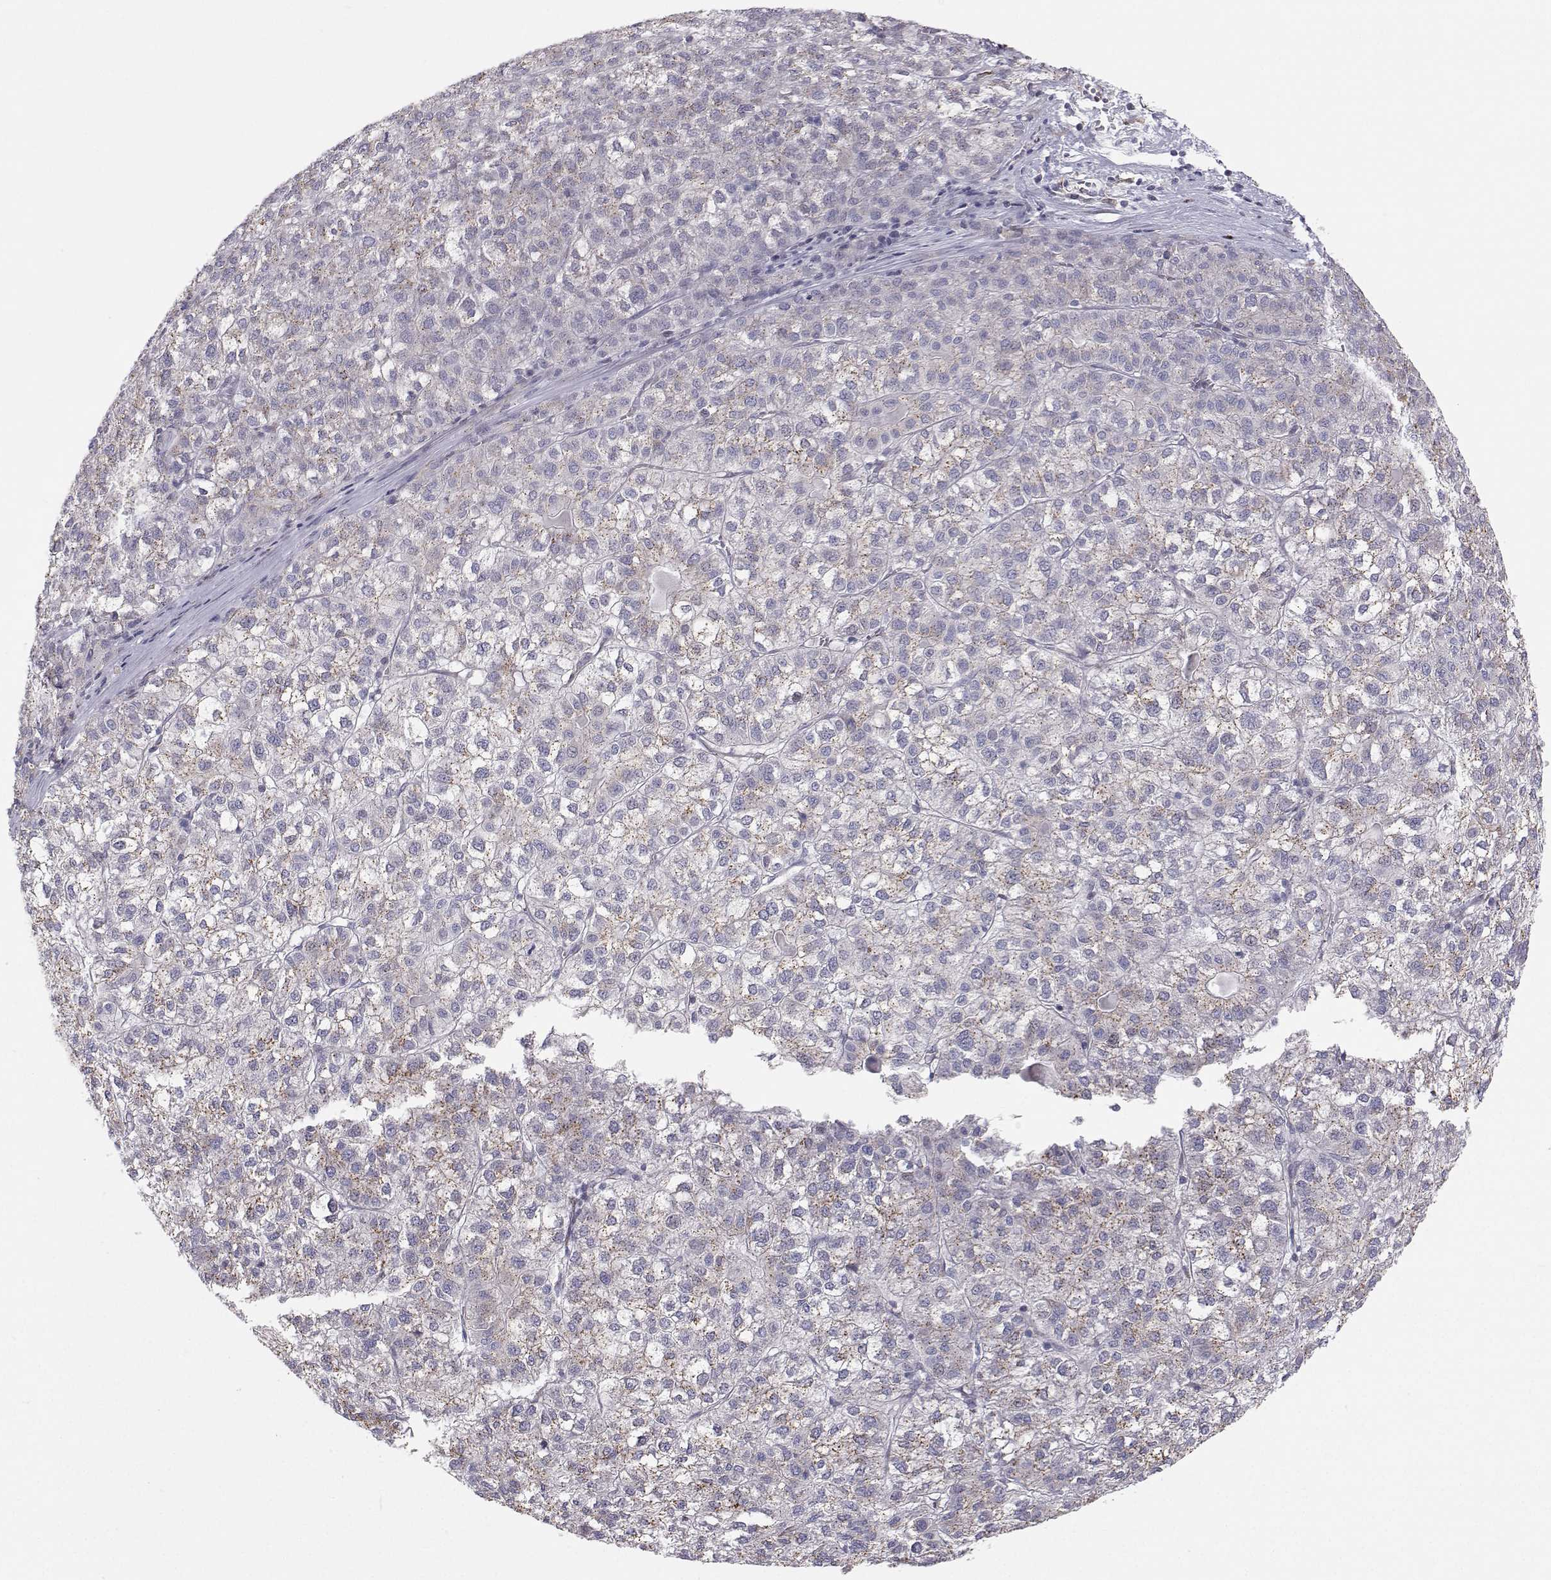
{"staining": {"intensity": "weak", "quantity": "25%-75%", "location": "cytoplasmic/membranous"}, "tissue": "liver cancer", "cell_type": "Tumor cells", "image_type": "cancer", "snomed": [{"axis": "morphology", "description": "Carcinoma, Hepatocellular, NOS"}, {"axis": "topography", "description": "Liver"}], "caption": "Approximately 25%-75% of tumor cells in human liver cancer (hepatocellular carcinoma) demonstrate weak cytoplasmic/membranous protein expression as visualized by brown immunohistochemical staining.", "gene": "STARD13", "patient": {"sex": "female", "age": 43}}